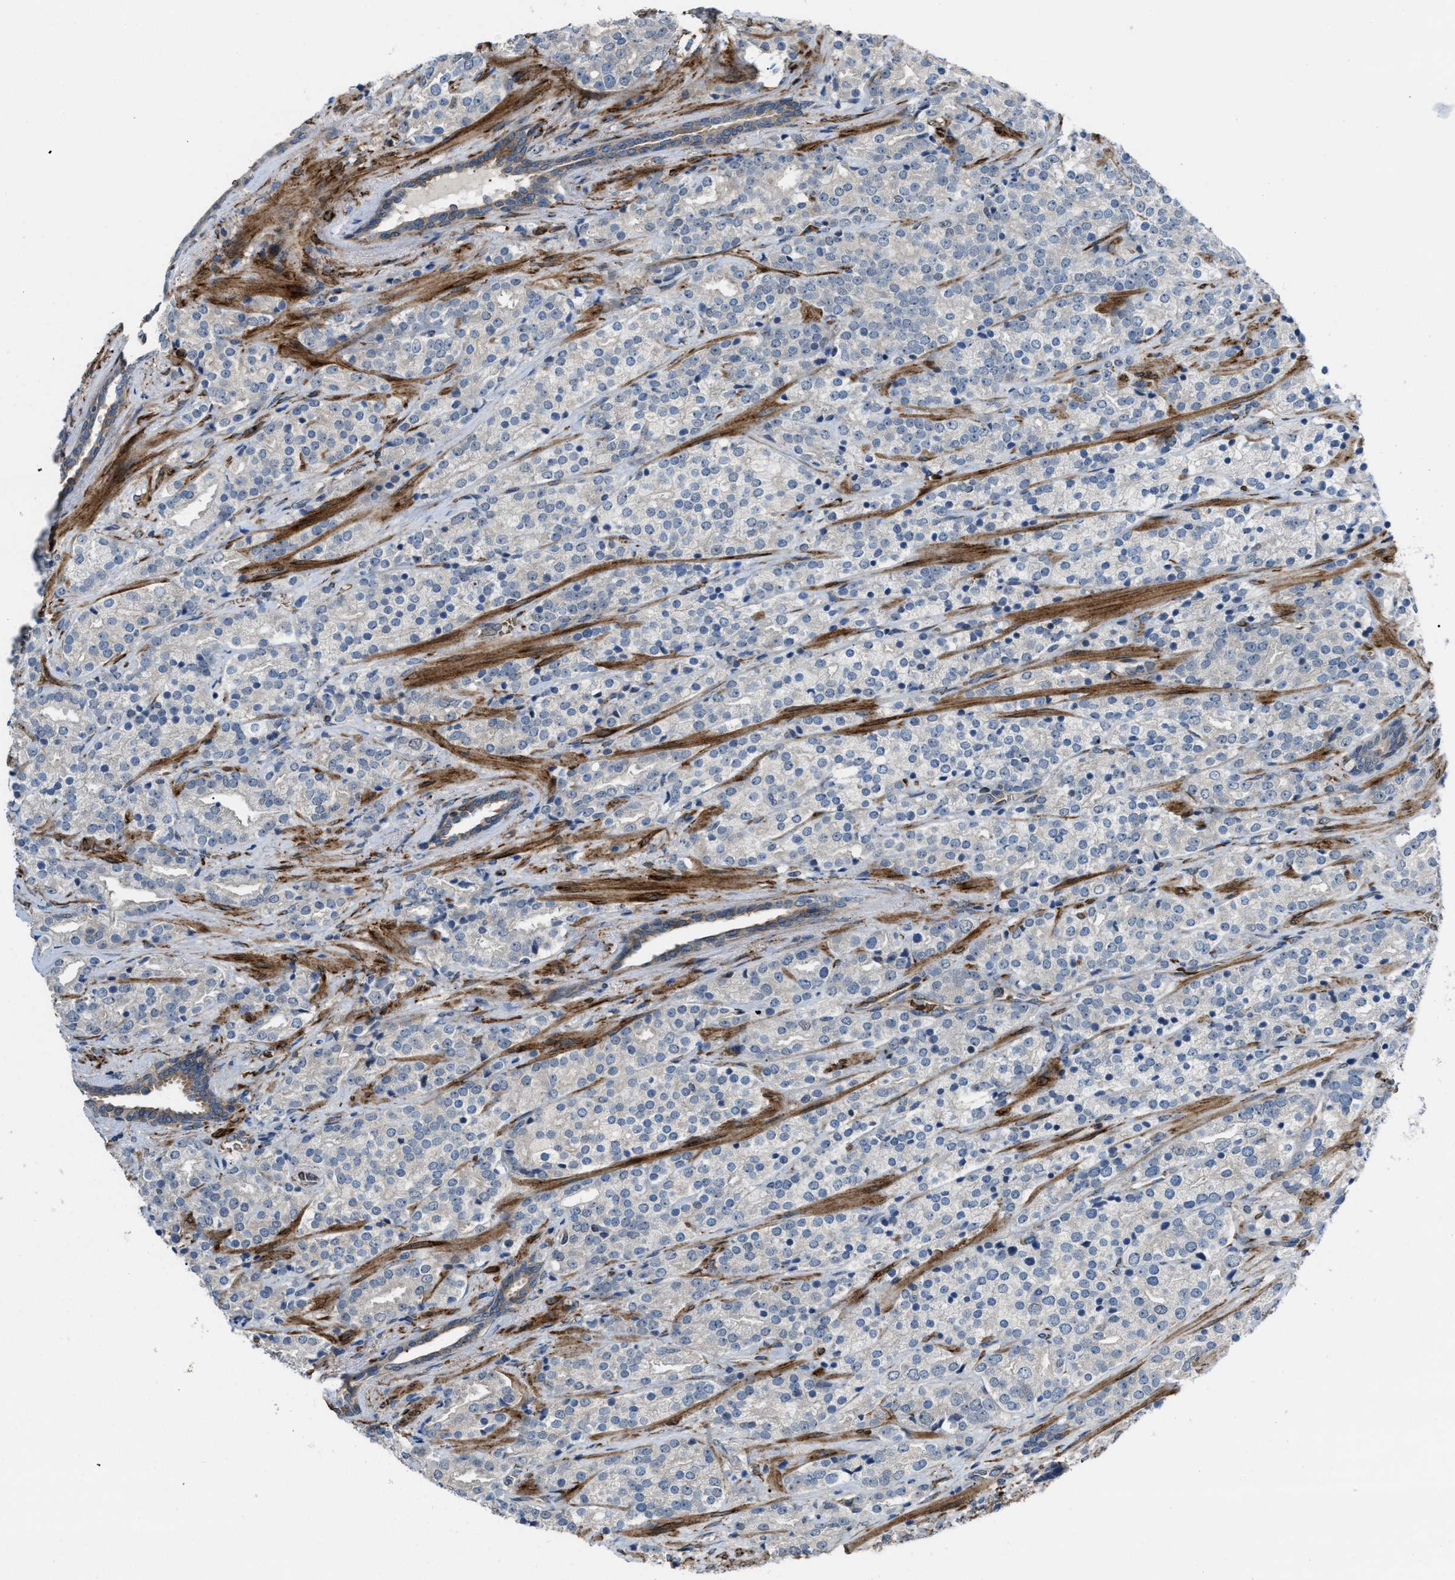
{"staining": {"intensity": "negative", "quantity": "none", "location": "none"}, "tissue": "prostate cancer", "cell_type": "Tumor cells", "image_type": "cancer", "snomed": [{"axis": "morphology", "description": "Adenocarcinoma, High grade"}, {"axis": "topography", "description": "Prostate"}], "caption": "An IHC micrograph of prostate cancer is shown. There is no staining in tumor cells of prostate cancer.", "gene": "SELENOM", "patient": {"sex": "male", "age": 71}}